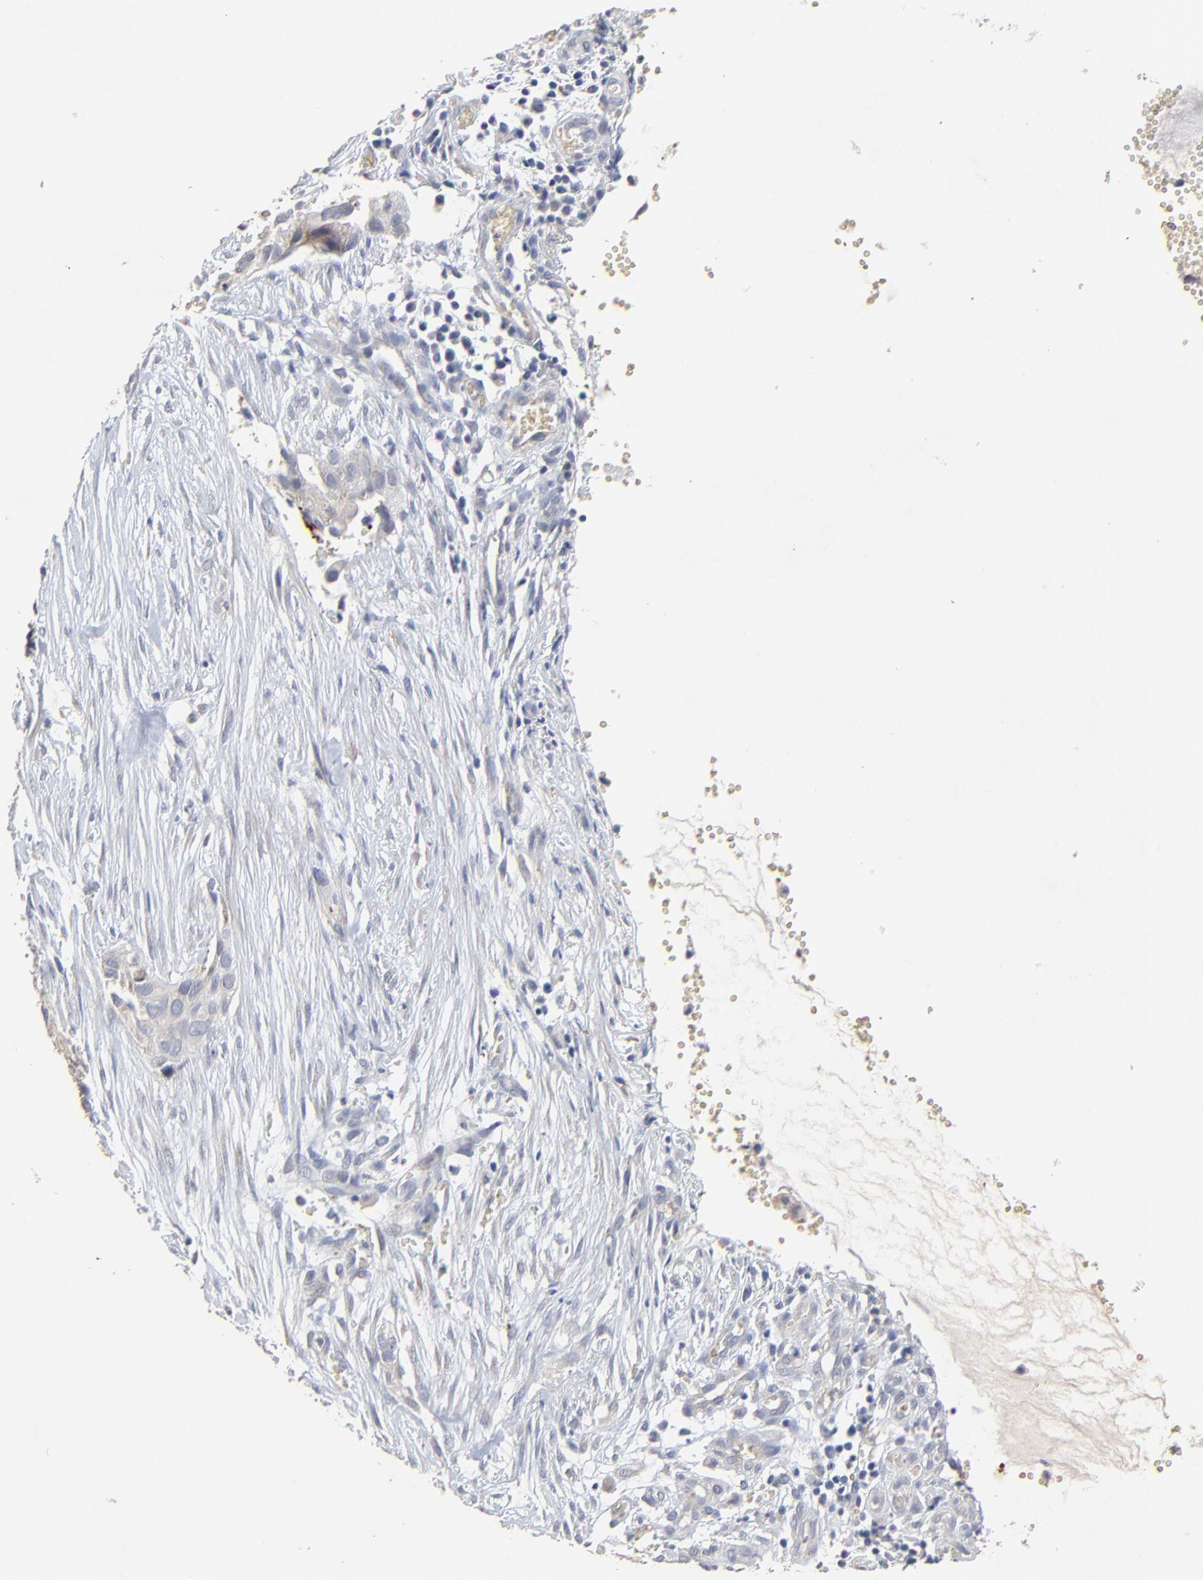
{"staining": {"intensity": "weak", "quantity": ">75%", "location": "cytoplasmic/membranous"}, "tissue": "cervical cancer", "cell_type": "Tumor cells", "image_type": "cancer", "snomed": [{"axis": "morphology", "description": "Normal tissue, NOS"}, {"axis": "morphology", "description": "Squamous cell carcinoma, NOS"}, {"axis": "topography", "description": "Cervix"}], "caption": "A brown stain shows weak cytoplasmic/membranous staining of a protein in squamous cell carcinoma (cervical) tumor cells.", "gene": "FANCB", "patient": {"sex": "female", "age": 45}}